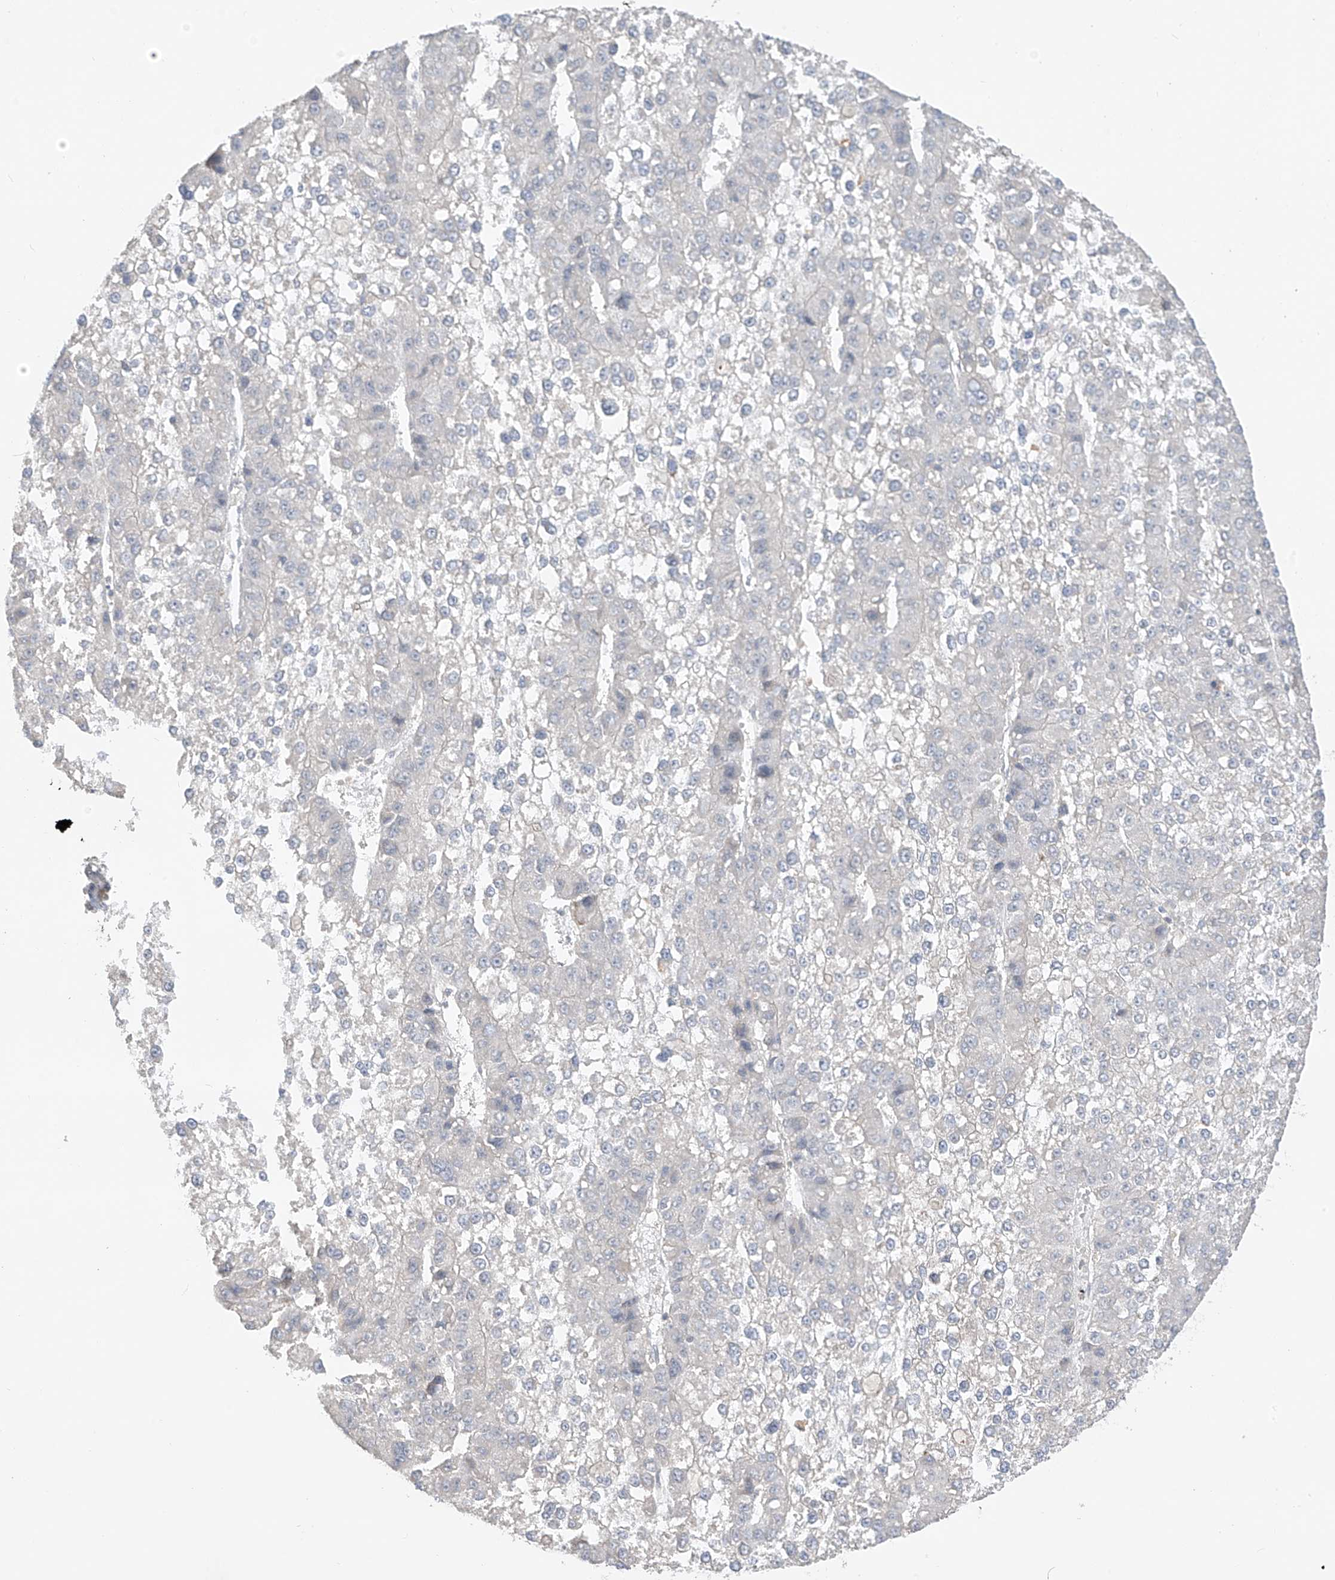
{"staining": {"intensity": "negative", "quantity": "none", "location": "none"}, "tissue": "liver cancer", "cell_type": "Tumor cells", "image_type": "cancer", "snomed": [{"axis": "morphology", "description": "Carcinoma, Hepatocellular, NOS"}, {"axis": "topography", "description": "Liver"}], "caption": "This is an immunohistochemistry image of liver cancer (hepatocellular carcinoma). There is no staining in tumor cells.", "gene": "ANGEL2", "patient": {"sex": "female", "age": 73}}